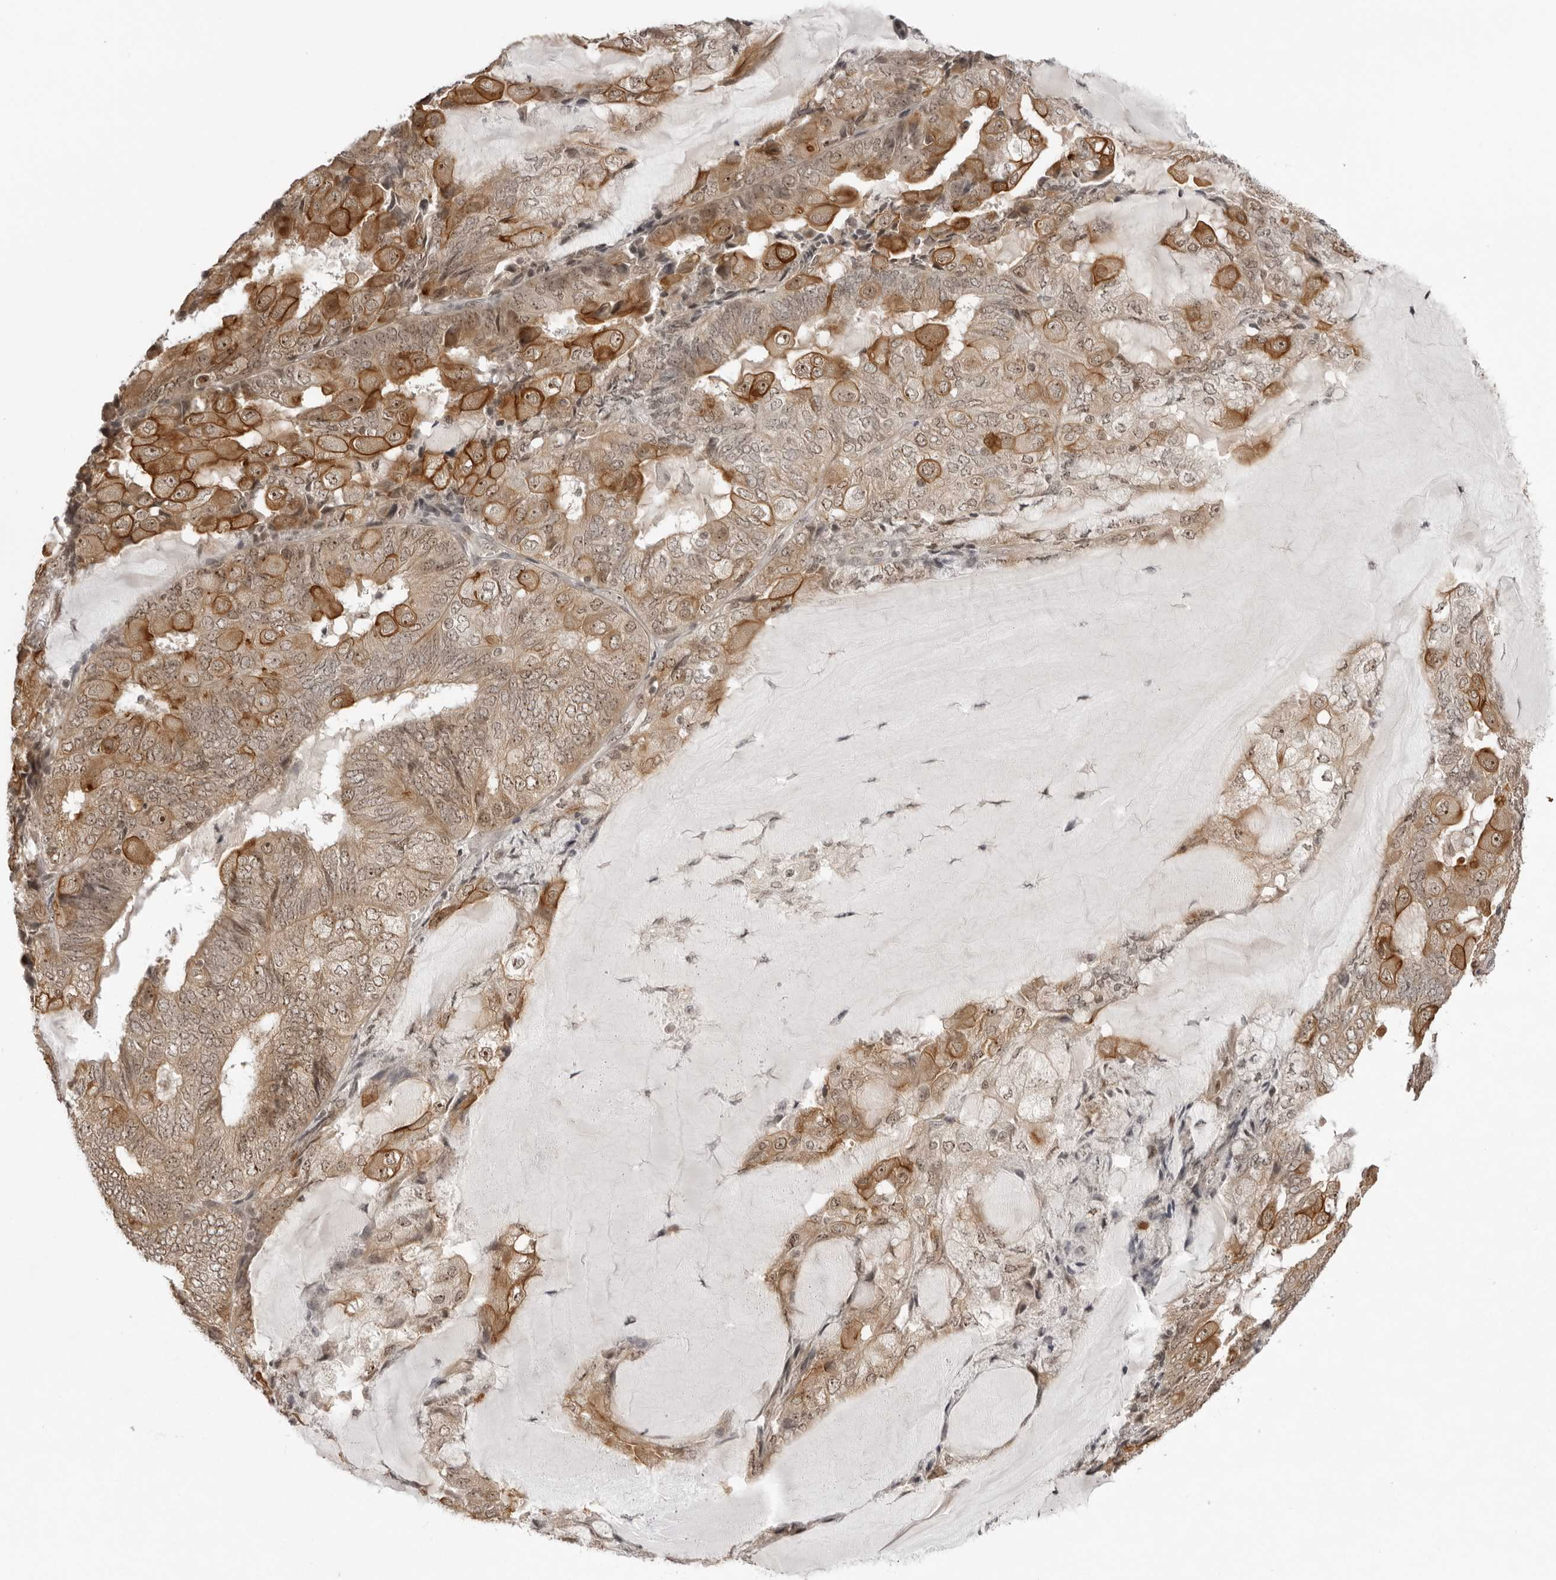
{"staining": {"intensity": "moderate", "quantity": ">75%", "location": "cytoplasmic/membranous,nuclear"}, "tissue": "endometrial cancer", "cell_type": "Tumor cells", "image_type": "cancer", "snomed": [{"axis": "morphology", "description": "Adenocarcinoma, NOS"}, {"axis": "topography", "description": "Endometrium"}], "caption": "High-magnification brightfield microscopy of adenocarcinoma (endometrial) stained with DAB (brown) and counterstained with hematoxylin (blue). tumor cells exhibit moderate cytoplasmic/membranous and nuclear positivity is present in approximately>75% of cells. (Brightfield microscopy of DAB IHC at high magnification).", "gene": "EXOSC10", "patient": {"sex": "female", "age": 81}}